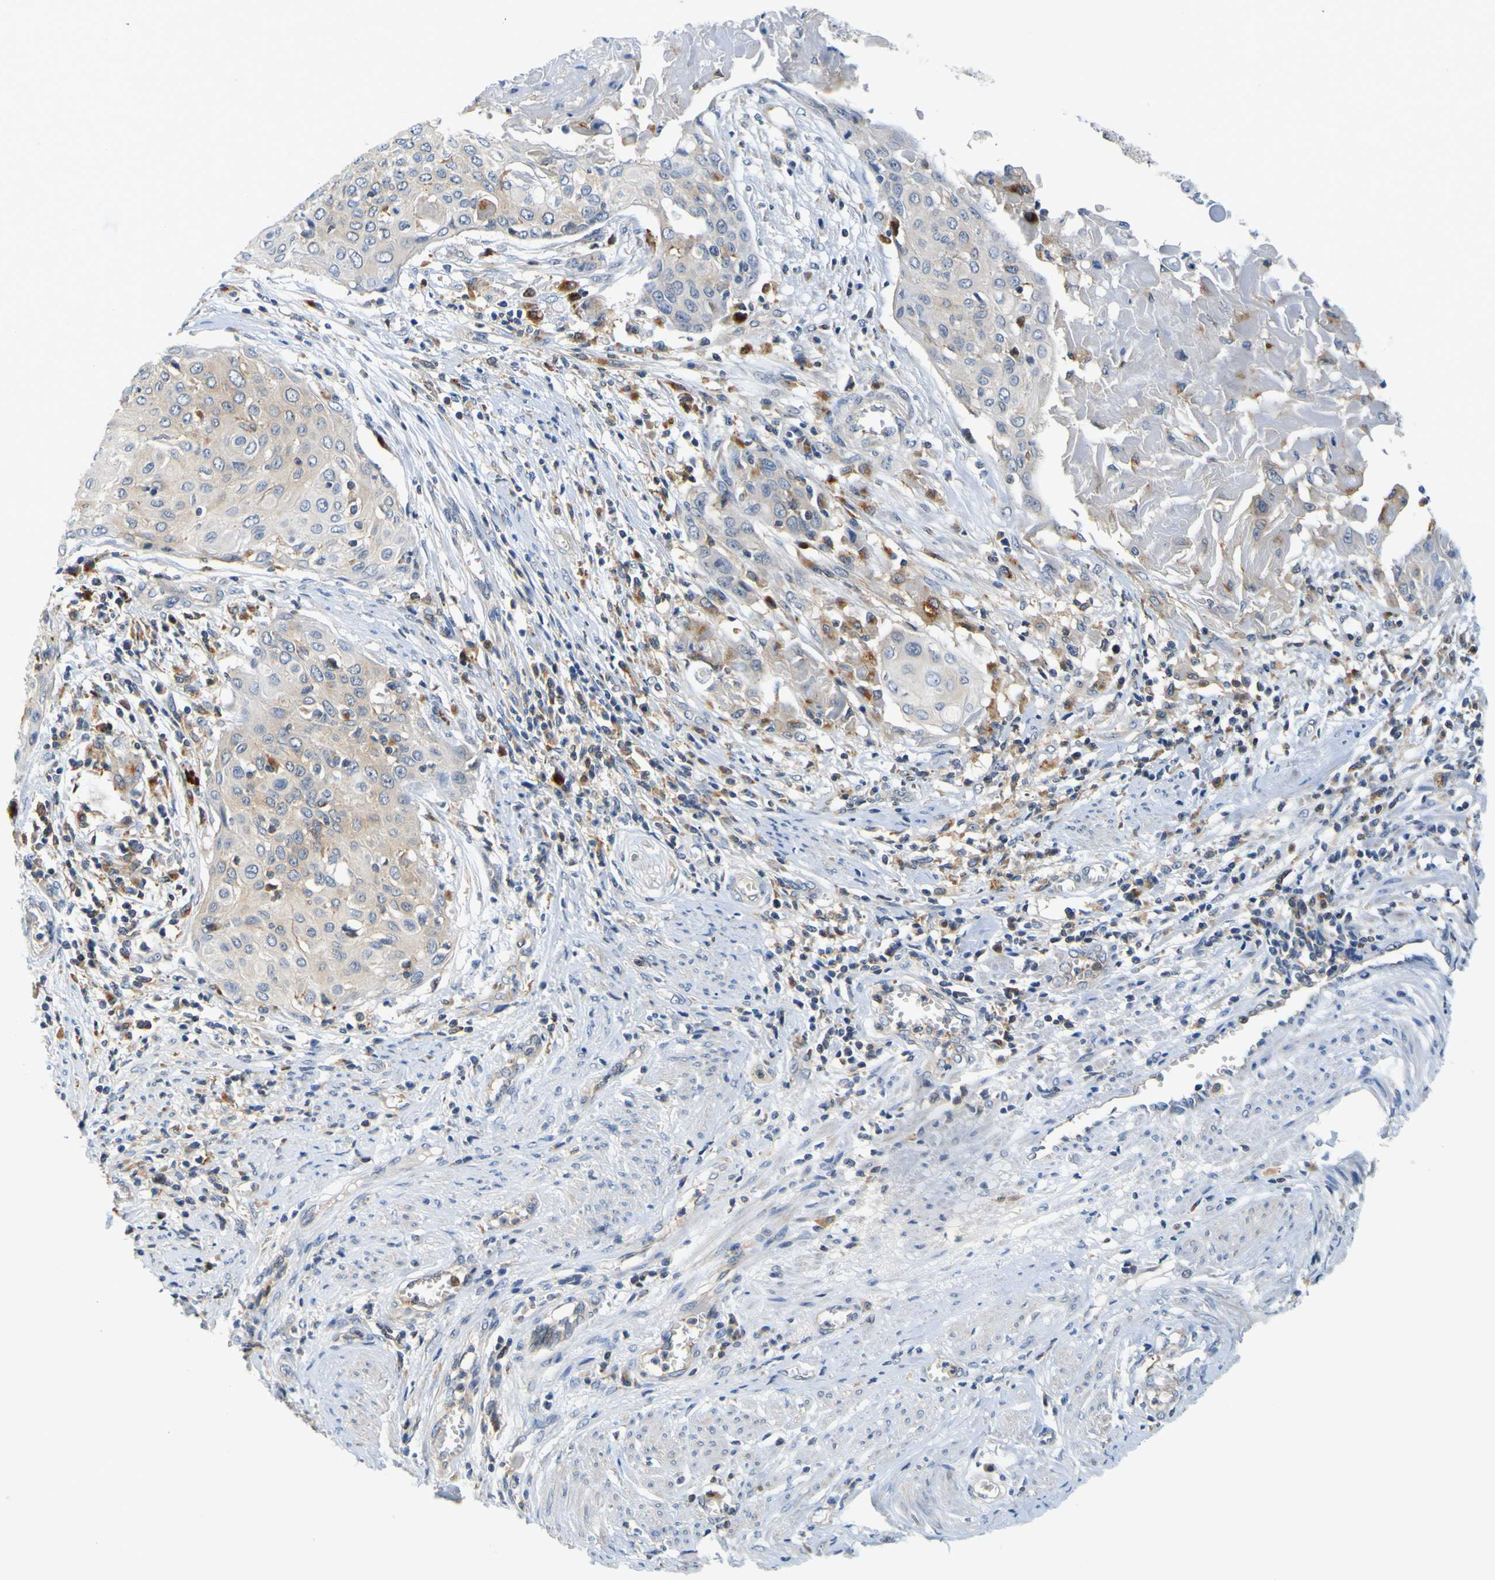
{"staining": {"intensity": "weak", "quantity": ">75%", "location": "cytoplasmic/membranous"}, "tissue": "cervical cancer", "cell_type": "Tumor cells", "image_type": "cancer", "snomed": [{"axis": "morphology", "description": "Squamous cell carcinoma, NOS"}, {"axis": "topography", "description": "Cervix"}], "caption": "IHC micrograph of cervical cancer (squamous cell carcinoma) stained for a protein (brown), which demonstrates low levels of weak cytoplasmic/membranous staining in about >75% of tumor cells.", "gene": "TNIK", "patient": {"sex": "female", "age": 39}}